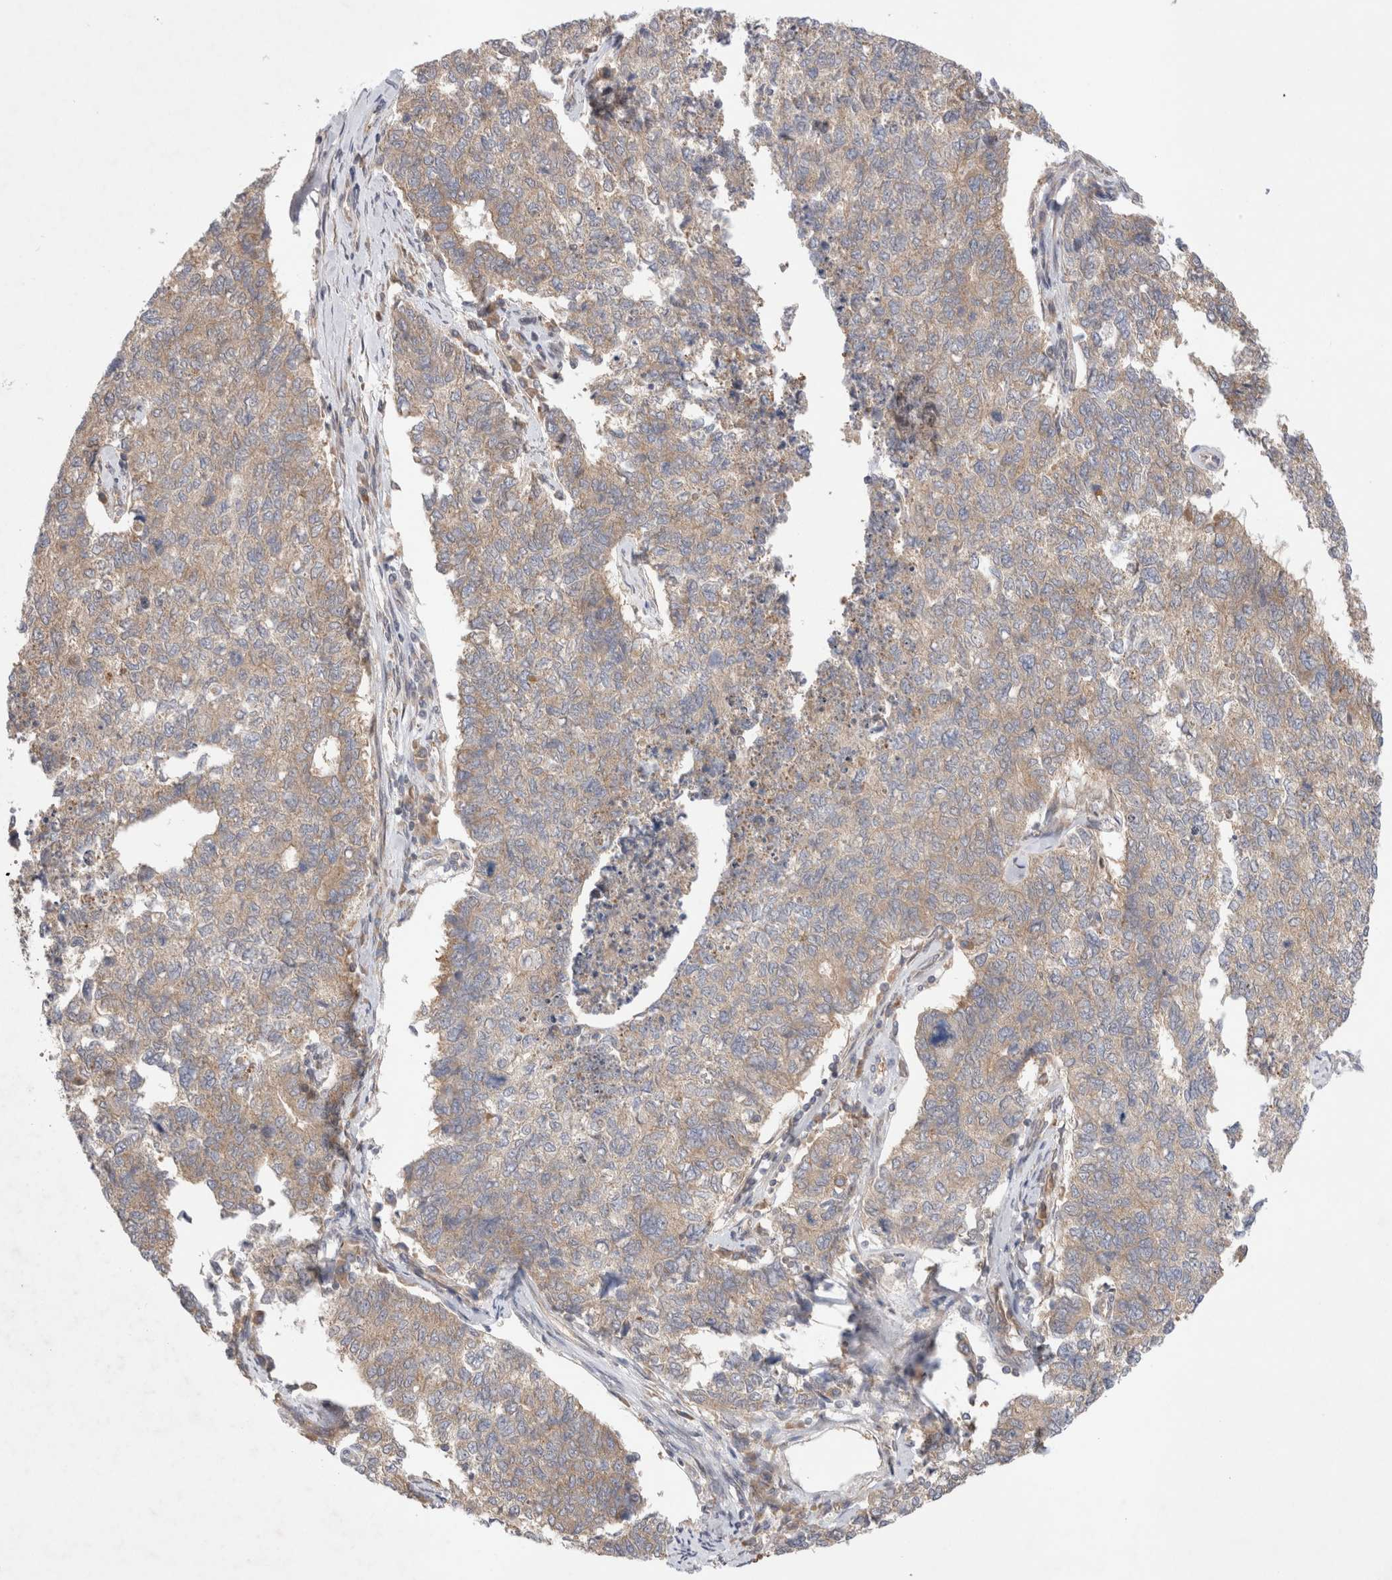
{"staining": {"intensity": "weak", "quantity": ">75%", "location": "cytoplasmic/membranous"}, "tissue": "cervical cancer", "cell_type": "Tumor cells", "image_type": "cancer", "snomed": [{"axis": "morphology", "description": "Squamous cell carcinoma, NOS"}, {"axis": "topography", "description": "Cervix"}], "caption": "The micrograph demonstrates immunohistochemical staining of cervical cancer. There is weak cytoplasmic/membranous expression is identified in about >75% of tumor cells.", "gene": "EIF3E", "patient": {"sex": "female", "age": 63}}